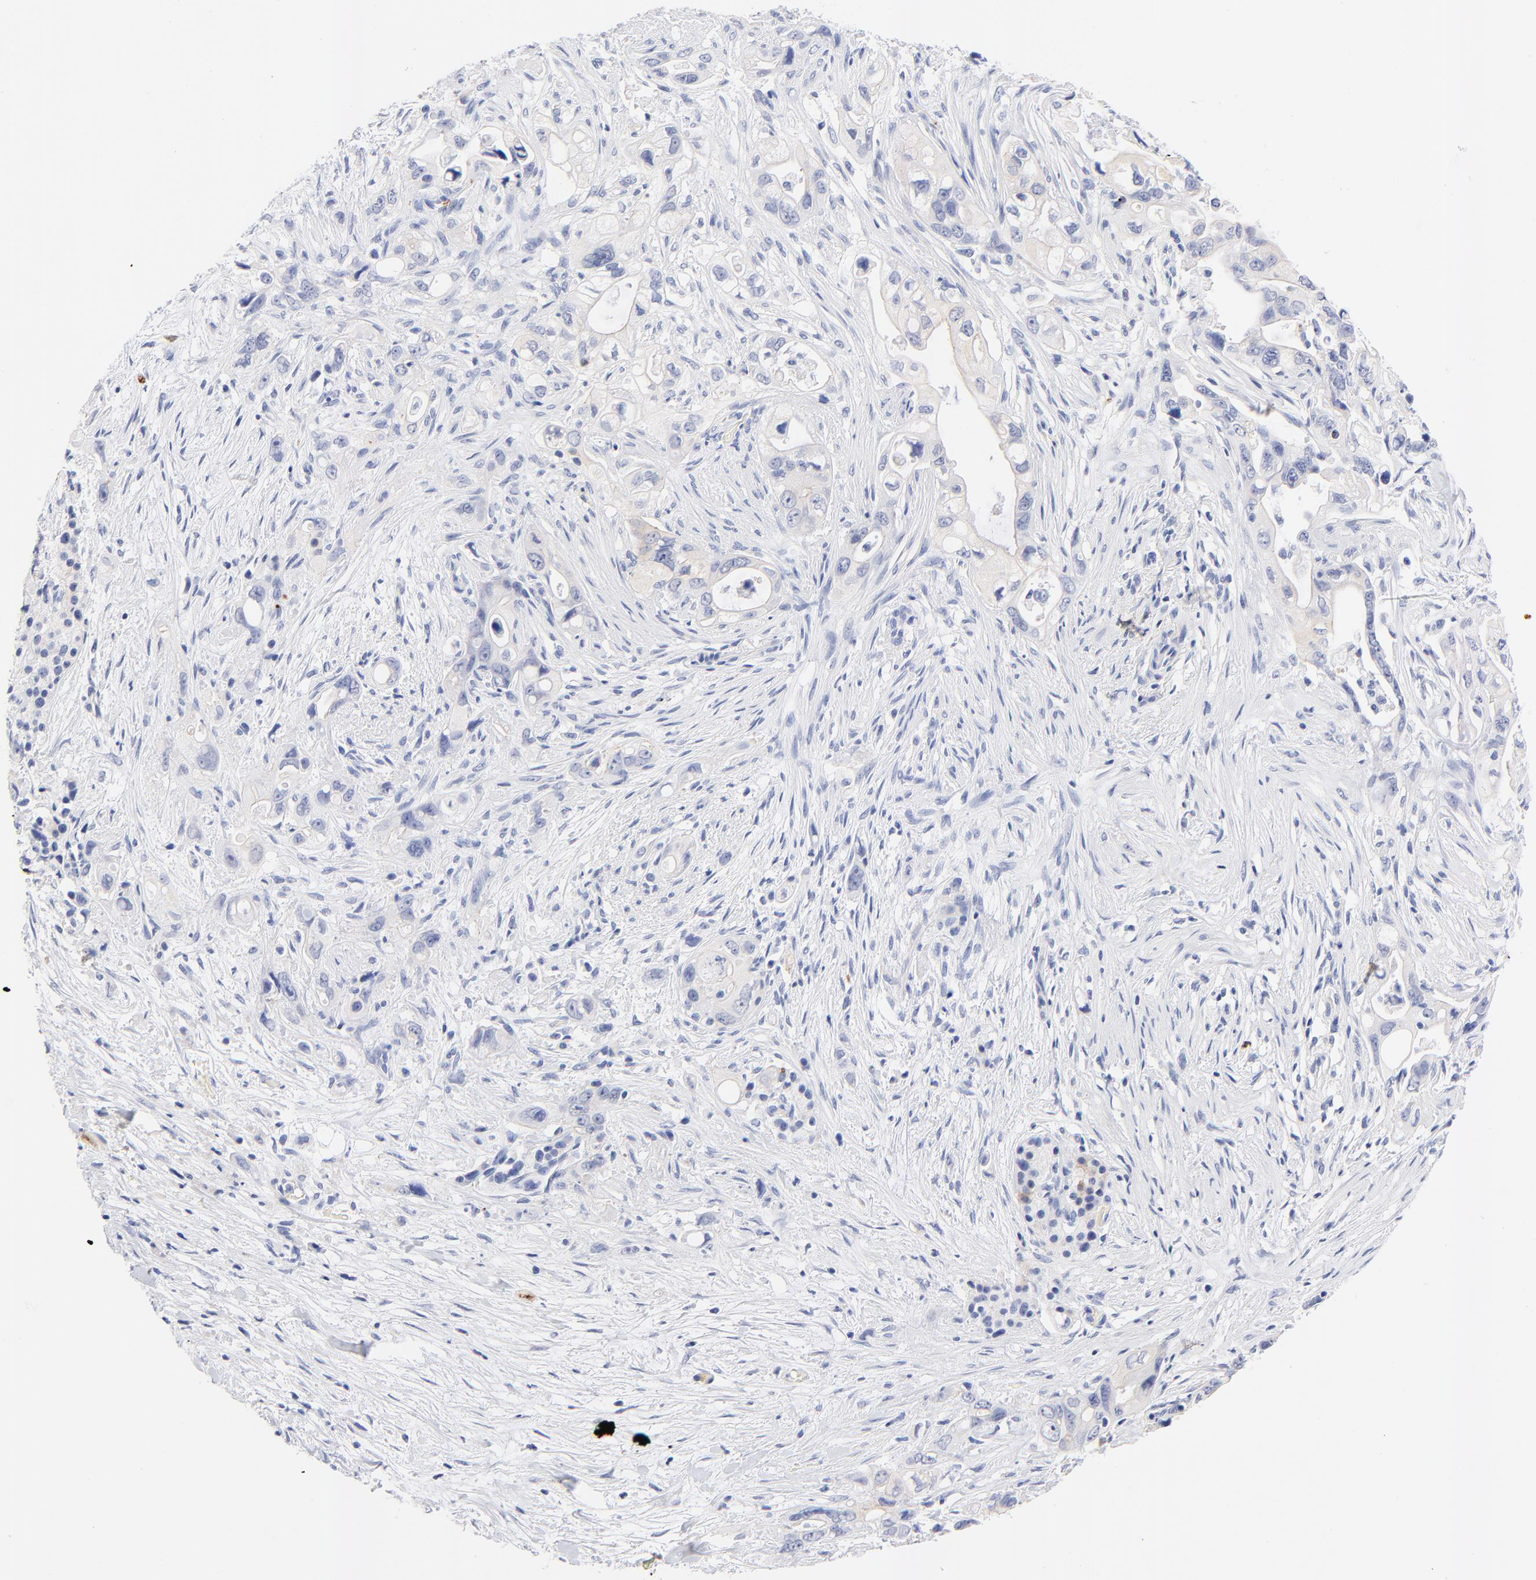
{"staining": {"intensity": "negative", "quantity": "none", "location": "none"}, "tissue": "pancreatic cancer", "cell_type": "Tumor cells", "image_type": "cancer", "snomed": [{"axis": "morphology", "description": "Normal tissue, NOS"}, {"axis": "topography", "description": "Pancreas"}], "caption": "High magnification brightfield microscopy of pancreatic cancer stained with DAB (brown) and counterstained with hematoxylin (blue): tumor cells show no significant expression.", "gene": "FAM117B", "patient": {"sex": "male", "age": 42}}